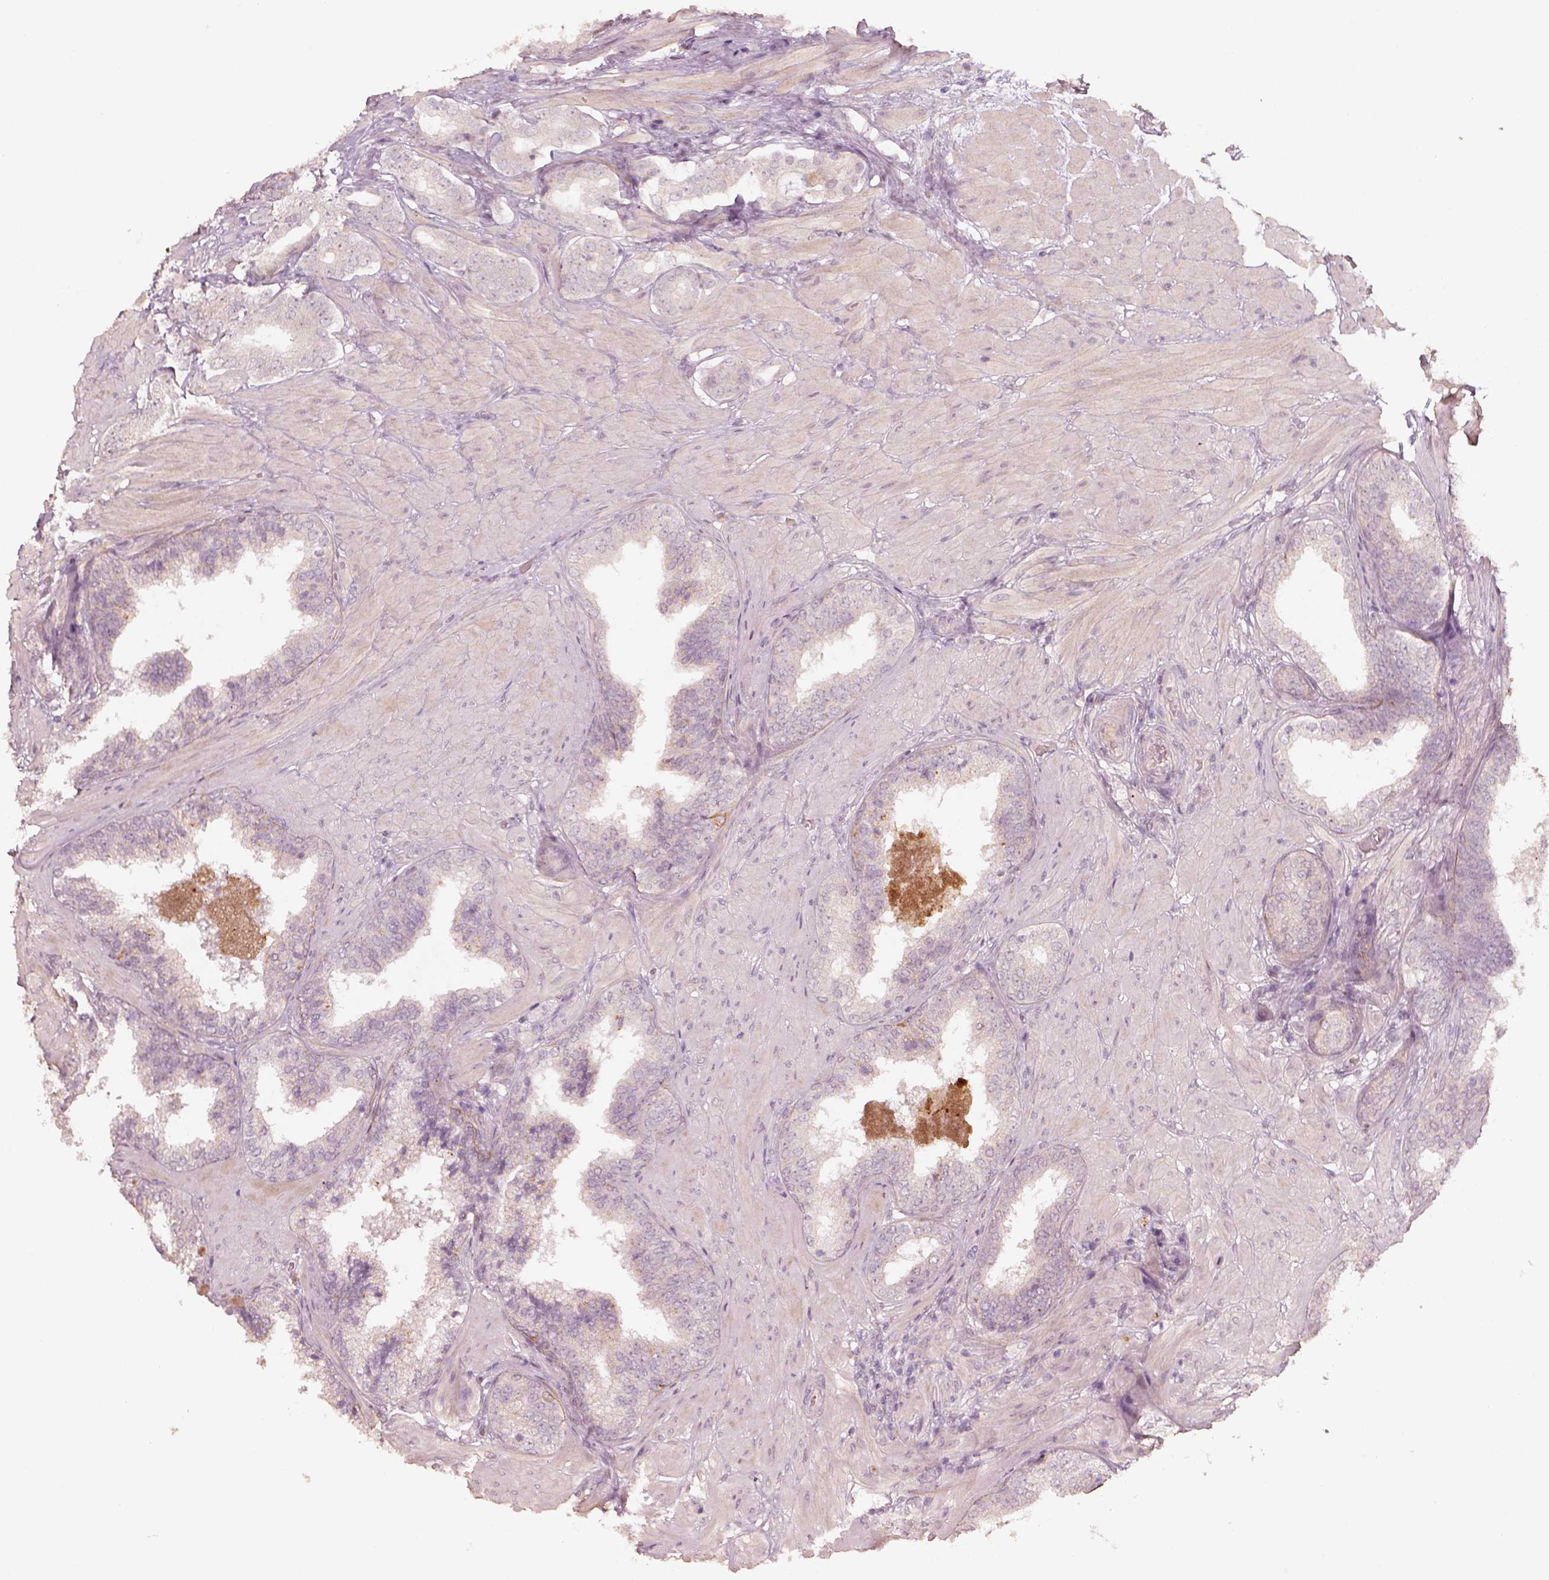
{"staining": {"intensity": "negative", "quantity": "none", "location": "none"}, "tissue": "prostate cancer", "cell_type": "Tumor cells", "image_type": "cancer", "snomed": [{"axis": "morphology", "description": "Adenocarcinoma, Low grade"}, {"axis": "topography", "description": "Prostate"}], "caption": "The photomicrograph displays no staining of tumor cells in low-grade adenocarcinoma (prostate).", "gene": "LAMC2", "patient": {"sex": "male", "age": 60}}